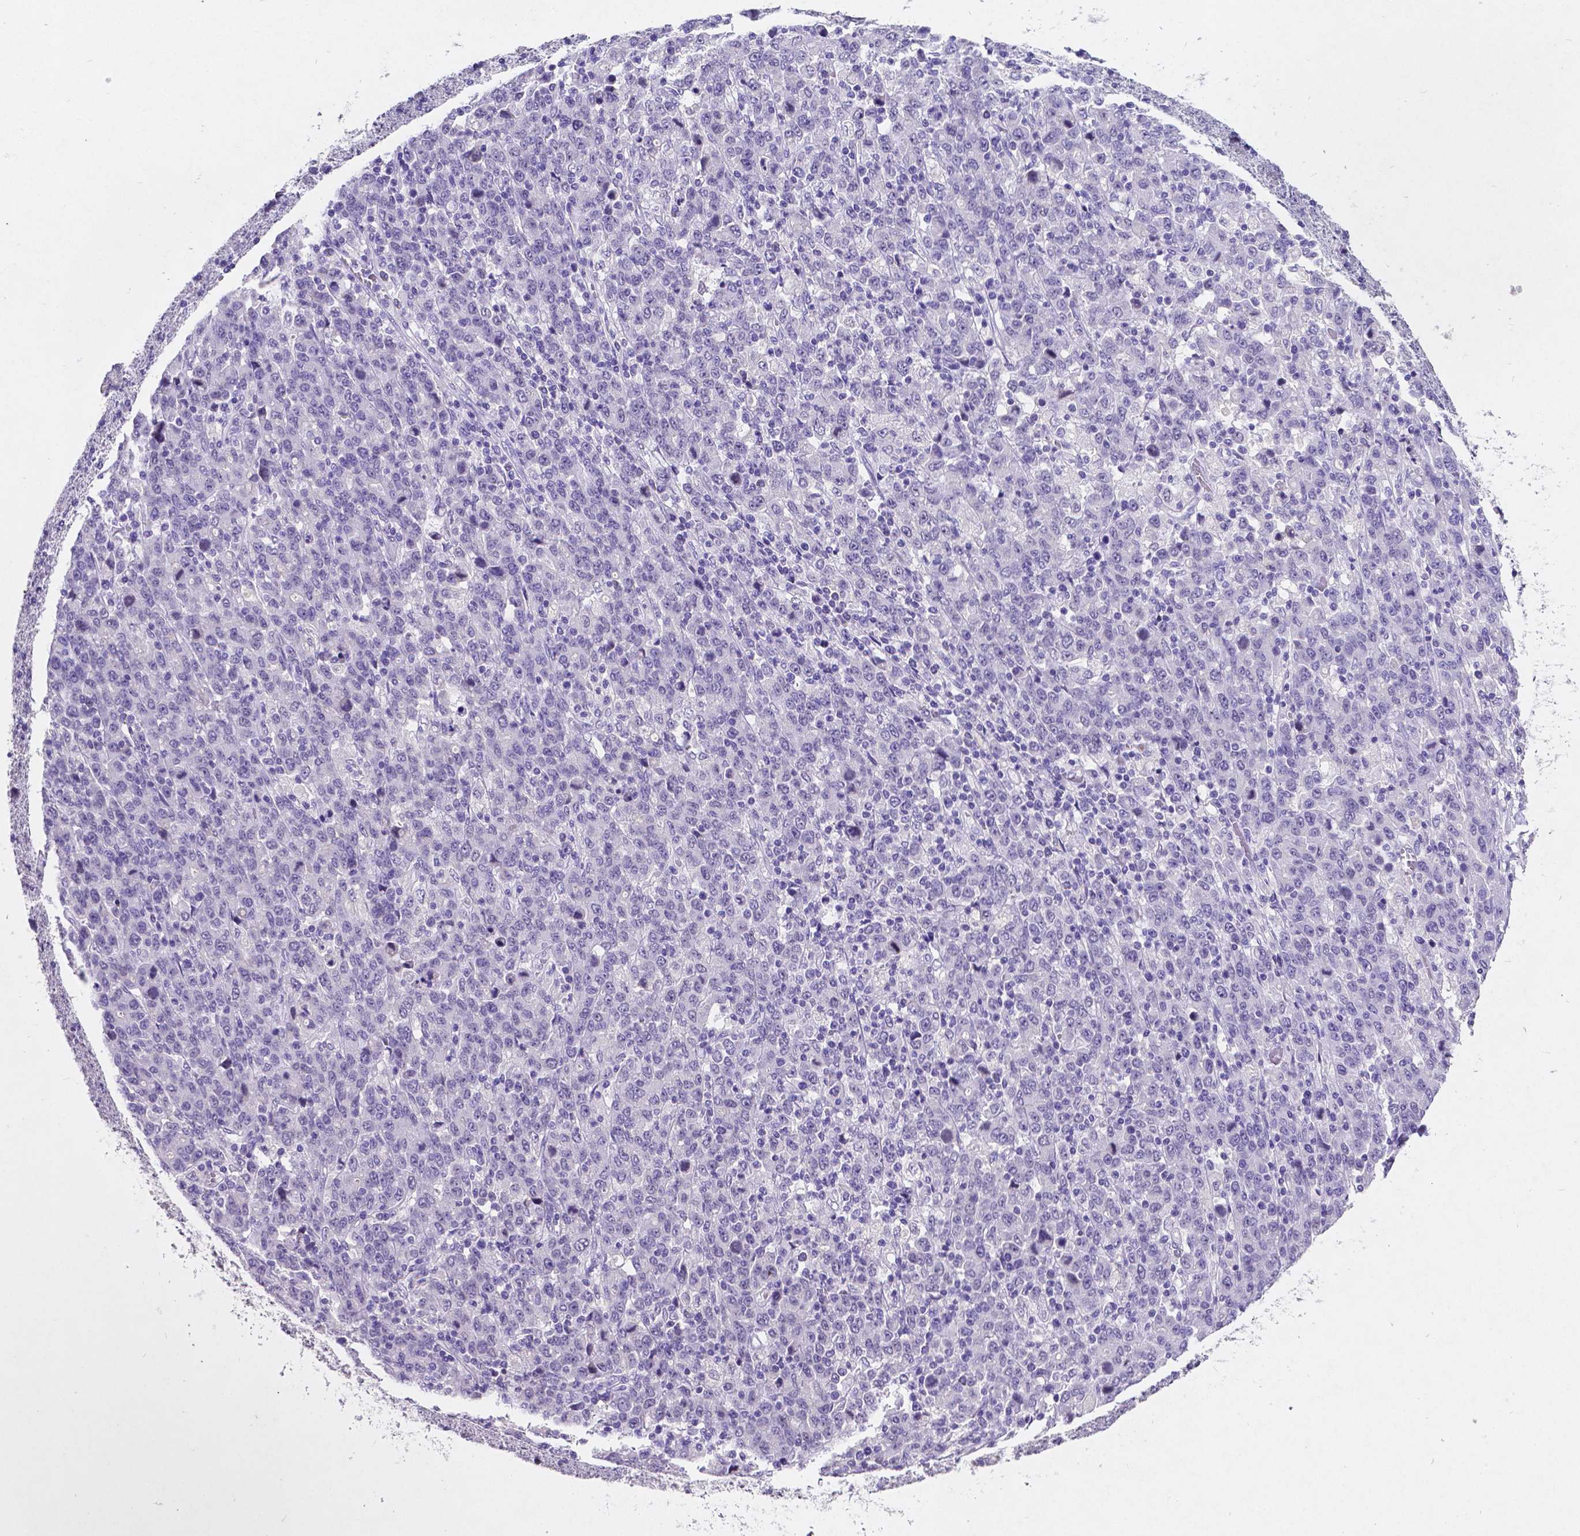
{"staining": {"intensity": "negative", "quantity": "none", "location": "none"}, "tissue": "stomach cancer", "cell_type": "Tumor cells", "image_type": "cancer", "snomed": [{"axis": "morphology", "description": "Adenocarcinoma, NOS"}, {"axis": "topography", "description": "Stomach, upper"}], "caption": "This is an immunohistochemistry micrograph of human stomach cancer (adenocarcinoma). There is no staining in tumor cells.", "gene": "SATB2", "patient": {"sex": "male", "age": 69}}